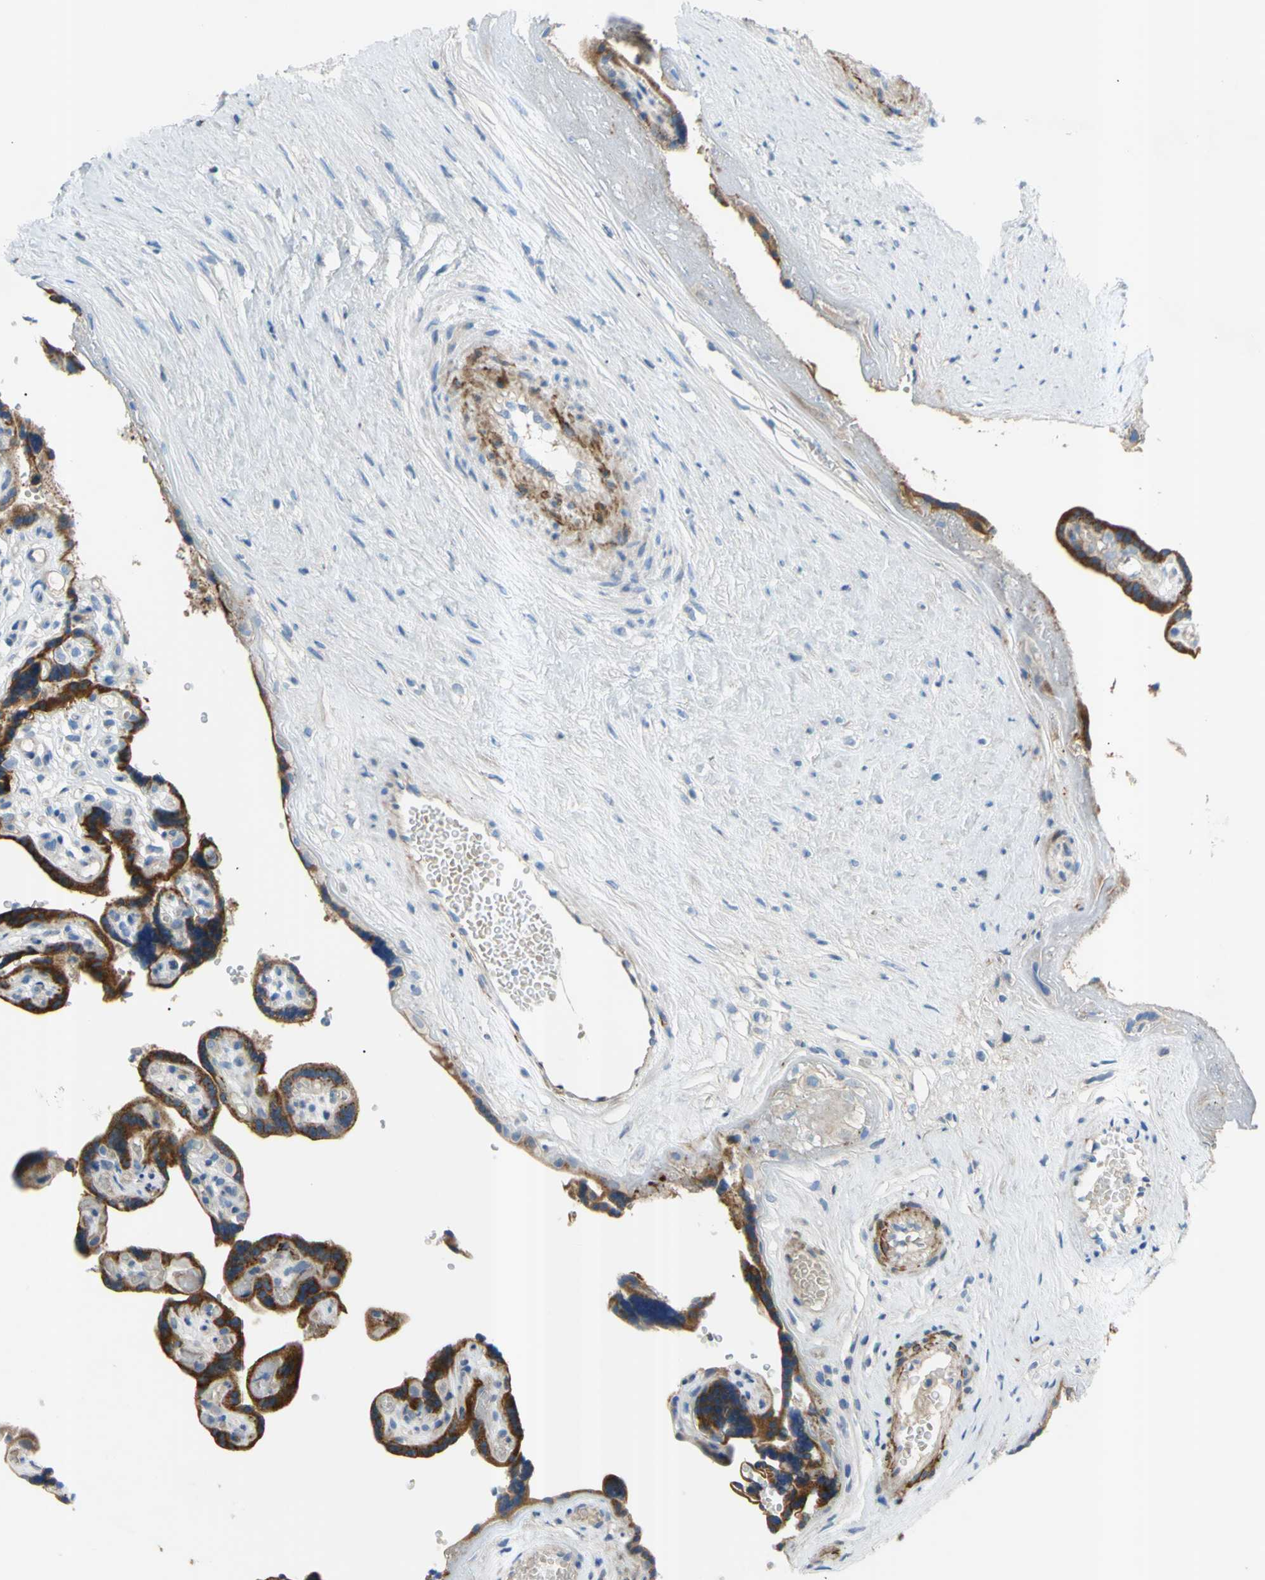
{"staining": {"intensity": "moderate", "quantity": "25%-75%", "location": "cytoplasmic/membranous"}, "tissue": "placenta", "cell_type": "Decidual cells", "image_type": "normal", "snomed": [{"axis": "morphology", "description": "Normal tissue, NOS"}, {"axis": "topography", "description": "Placenta"}], "caption": "The photomicrograph shows staining of benign placenta, revealing moderate cytoplasmic/membranous protein staining (brown color) within decidual cells.", "gene": "PRRG2", "patient": {"sex": "female", "age": 30}}